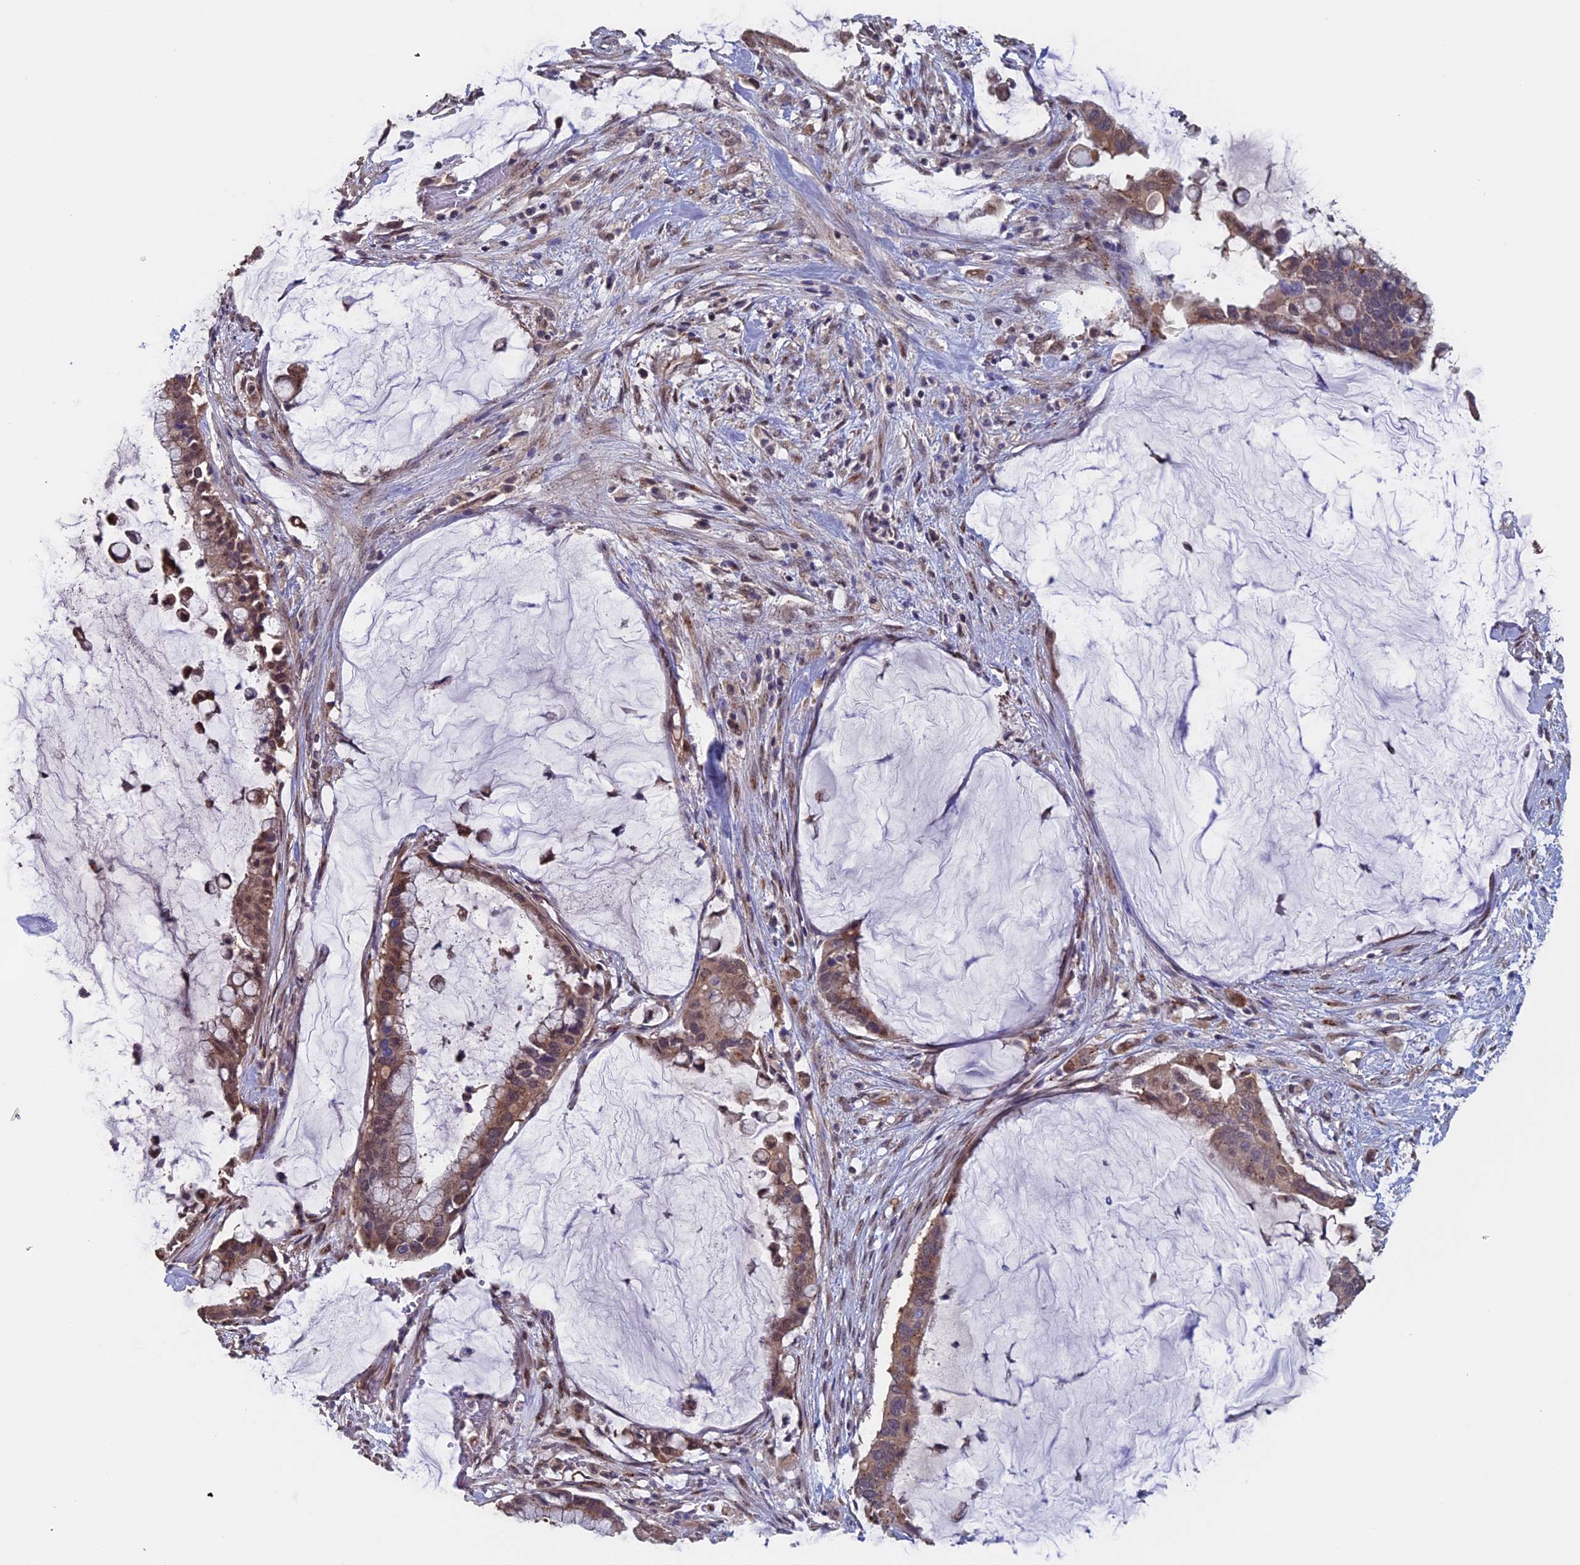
{"staining": {"intensity": "moderate", "quantity": ">75%", "location": "cytoplasmic/membranous,nuclear"}, "tissue": "pancreatic cancer", "cell_type": "Tumor cells", "image_type": "cancer", "snomed": [{"axis": "morphology", "description": "Adenocarcinoma, NOS"}, {"axis": "topography", "description": "Pancreas"}], "caption": "Protein expression analysis of pancreatic cancer (adenocarcinoma) exhibits moderate cytoplasmic/membranous and nuclear expression in about >75% of tumor cells.", "gene": "PIGQ", "patient": {"sex": "male", "age": 41}}